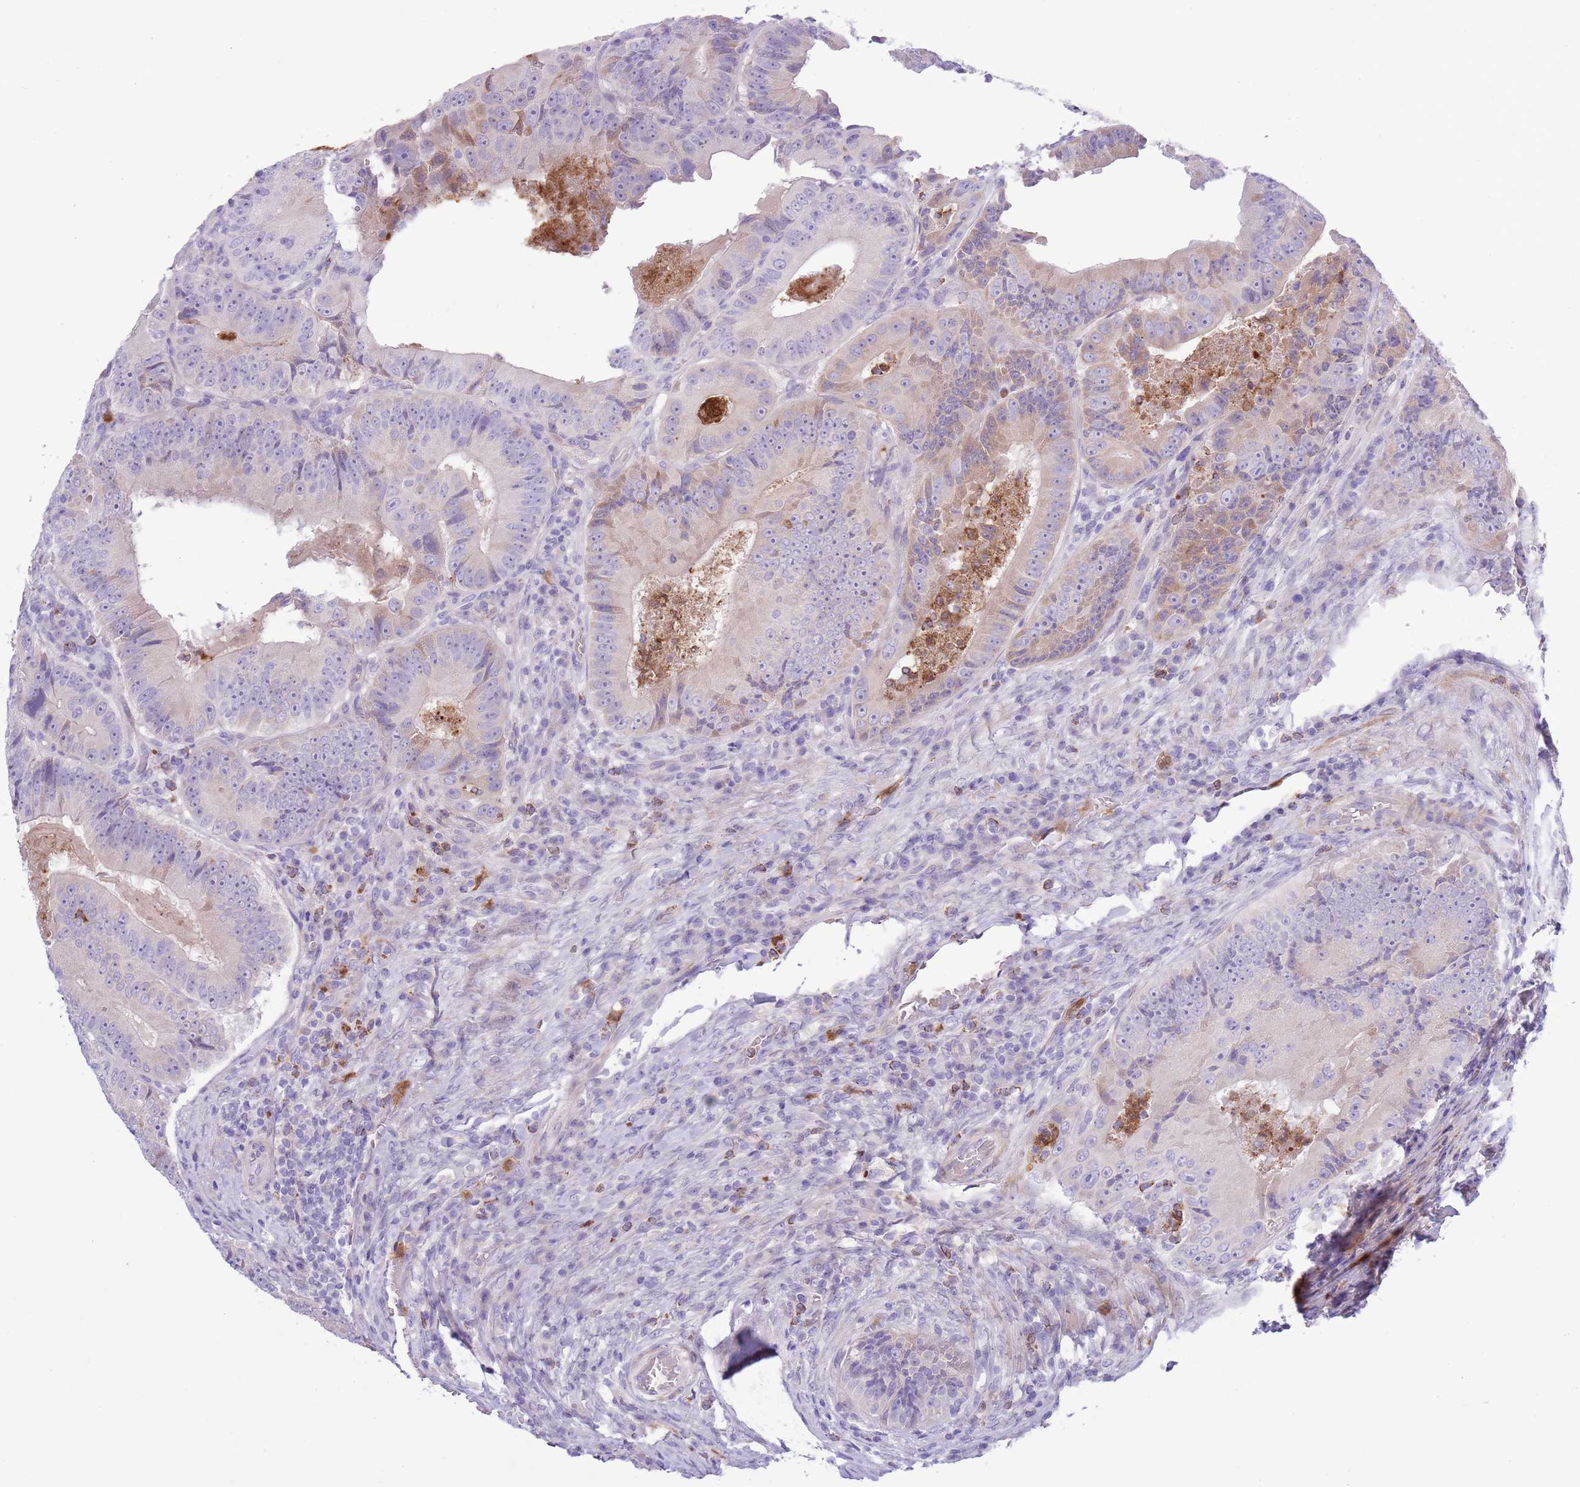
{"staining": {"intensity": "negative", "quantity": "none", "location": "none"}, "tissue": "colorectal cancer", "cell_type": "Tumor cells", "image_type": "cancer", "snomed": [{"axis": "morphology", "description": "Adenocarcinoma, NOS"}, {"axis": "topography", "description": "Colon"}], "caption": "The photomicrograph exhibits no staining of tumor cells in colorectal adenocarcinoma.", "gene": "OR6M1", "patient": {"sex": "female", "age": 86}}